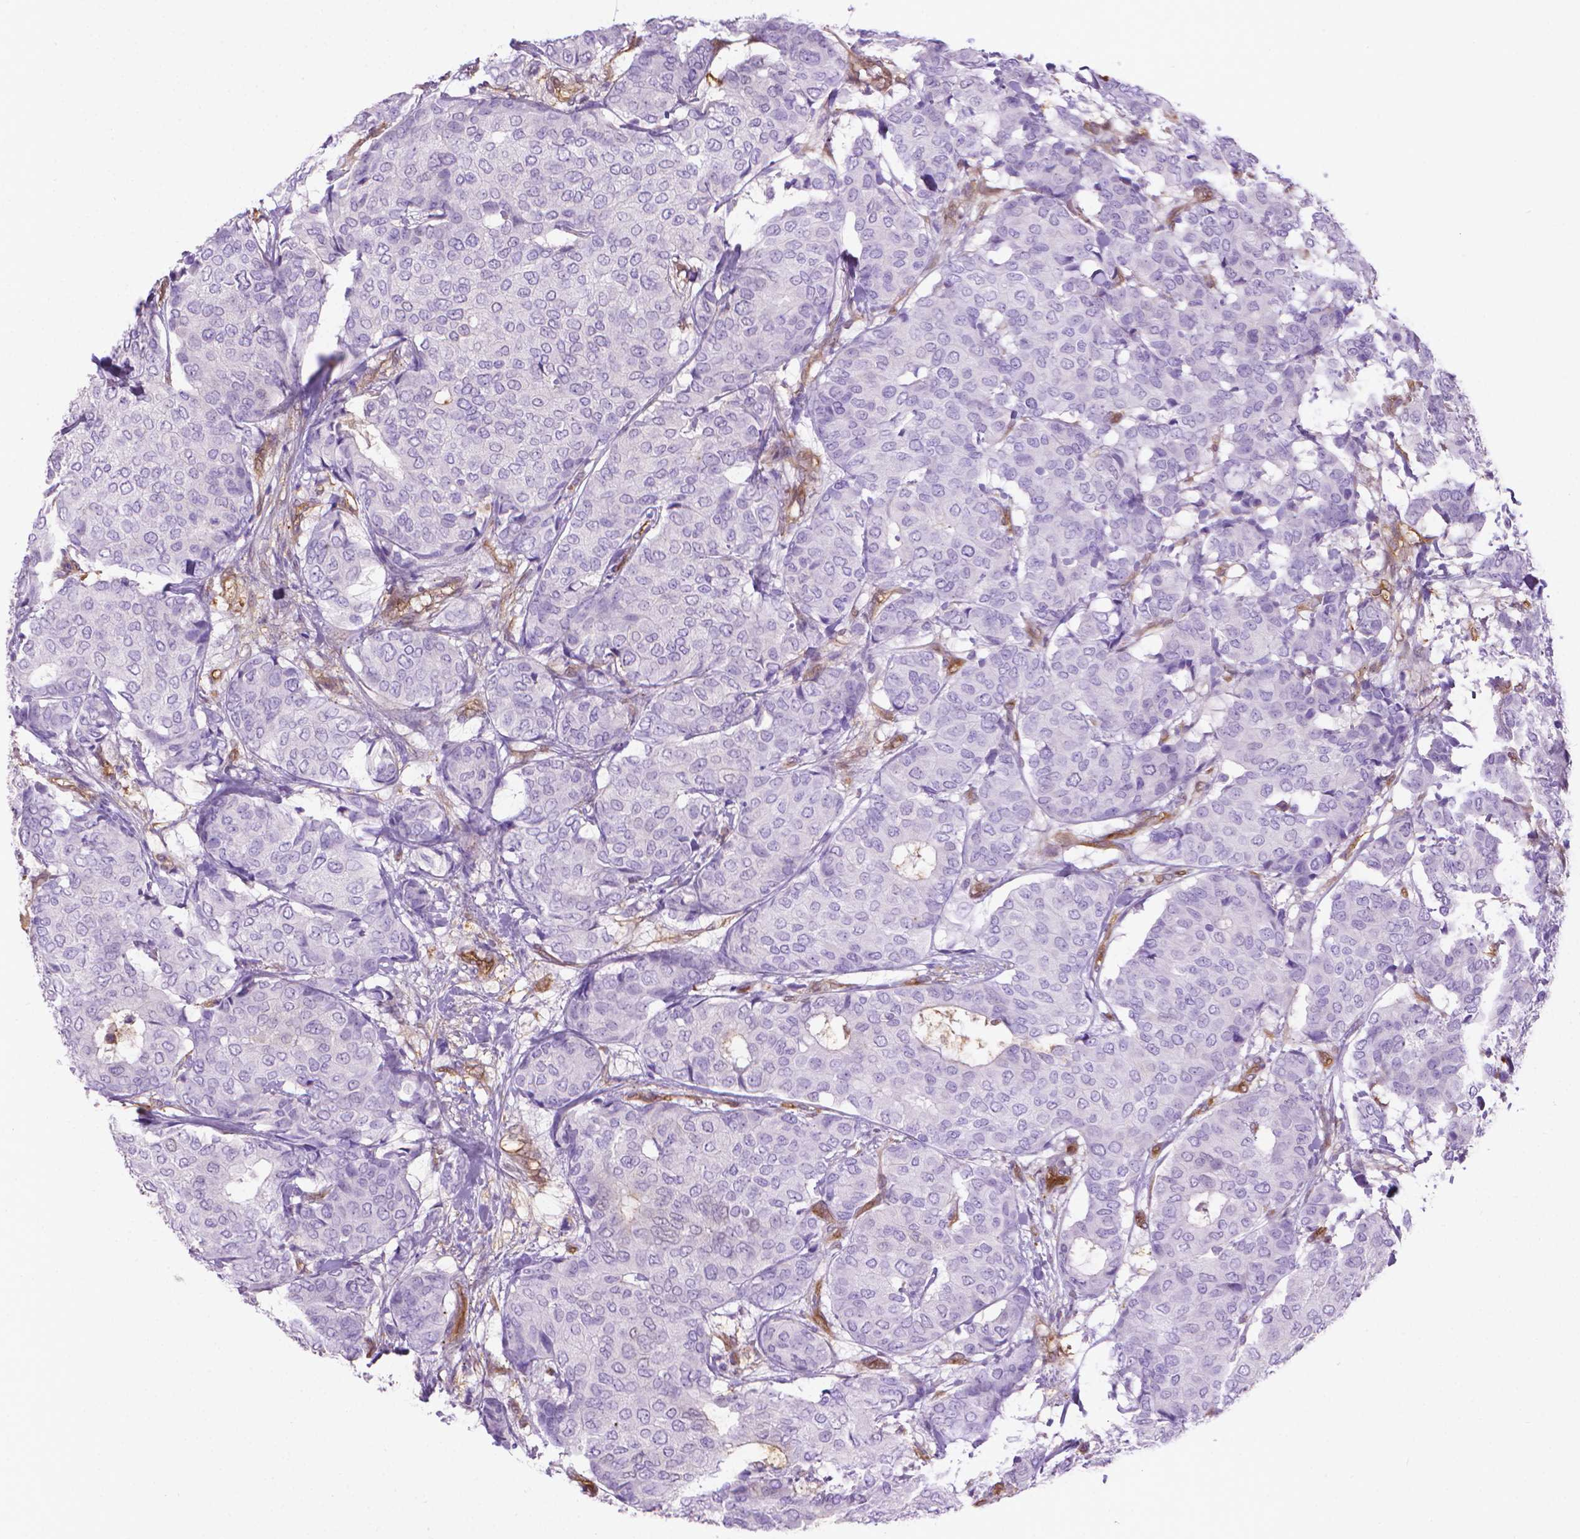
{"staining": {"intensity": "negative", "quantity": "none", "location": "none"}, "tissue": "breast cancer", "cell_type": "Tumor cells", "image_type": "cancer", "snomed": [{"axis": "morphology", "description": "Duct carcinoma"}, {"axis": "topography", "description": "Breast"}], "caption": "DAB immunohistochemical staining of human breast cancer shows no significant expression in tumor cells. The staining is performed using DAB (3,3'-diaminobenzidine) brown chromogen with nuclei counter-stained in using hematoxylin.", "gene": "CLIC4", "patient": {"sex": "female", "age": 75}}